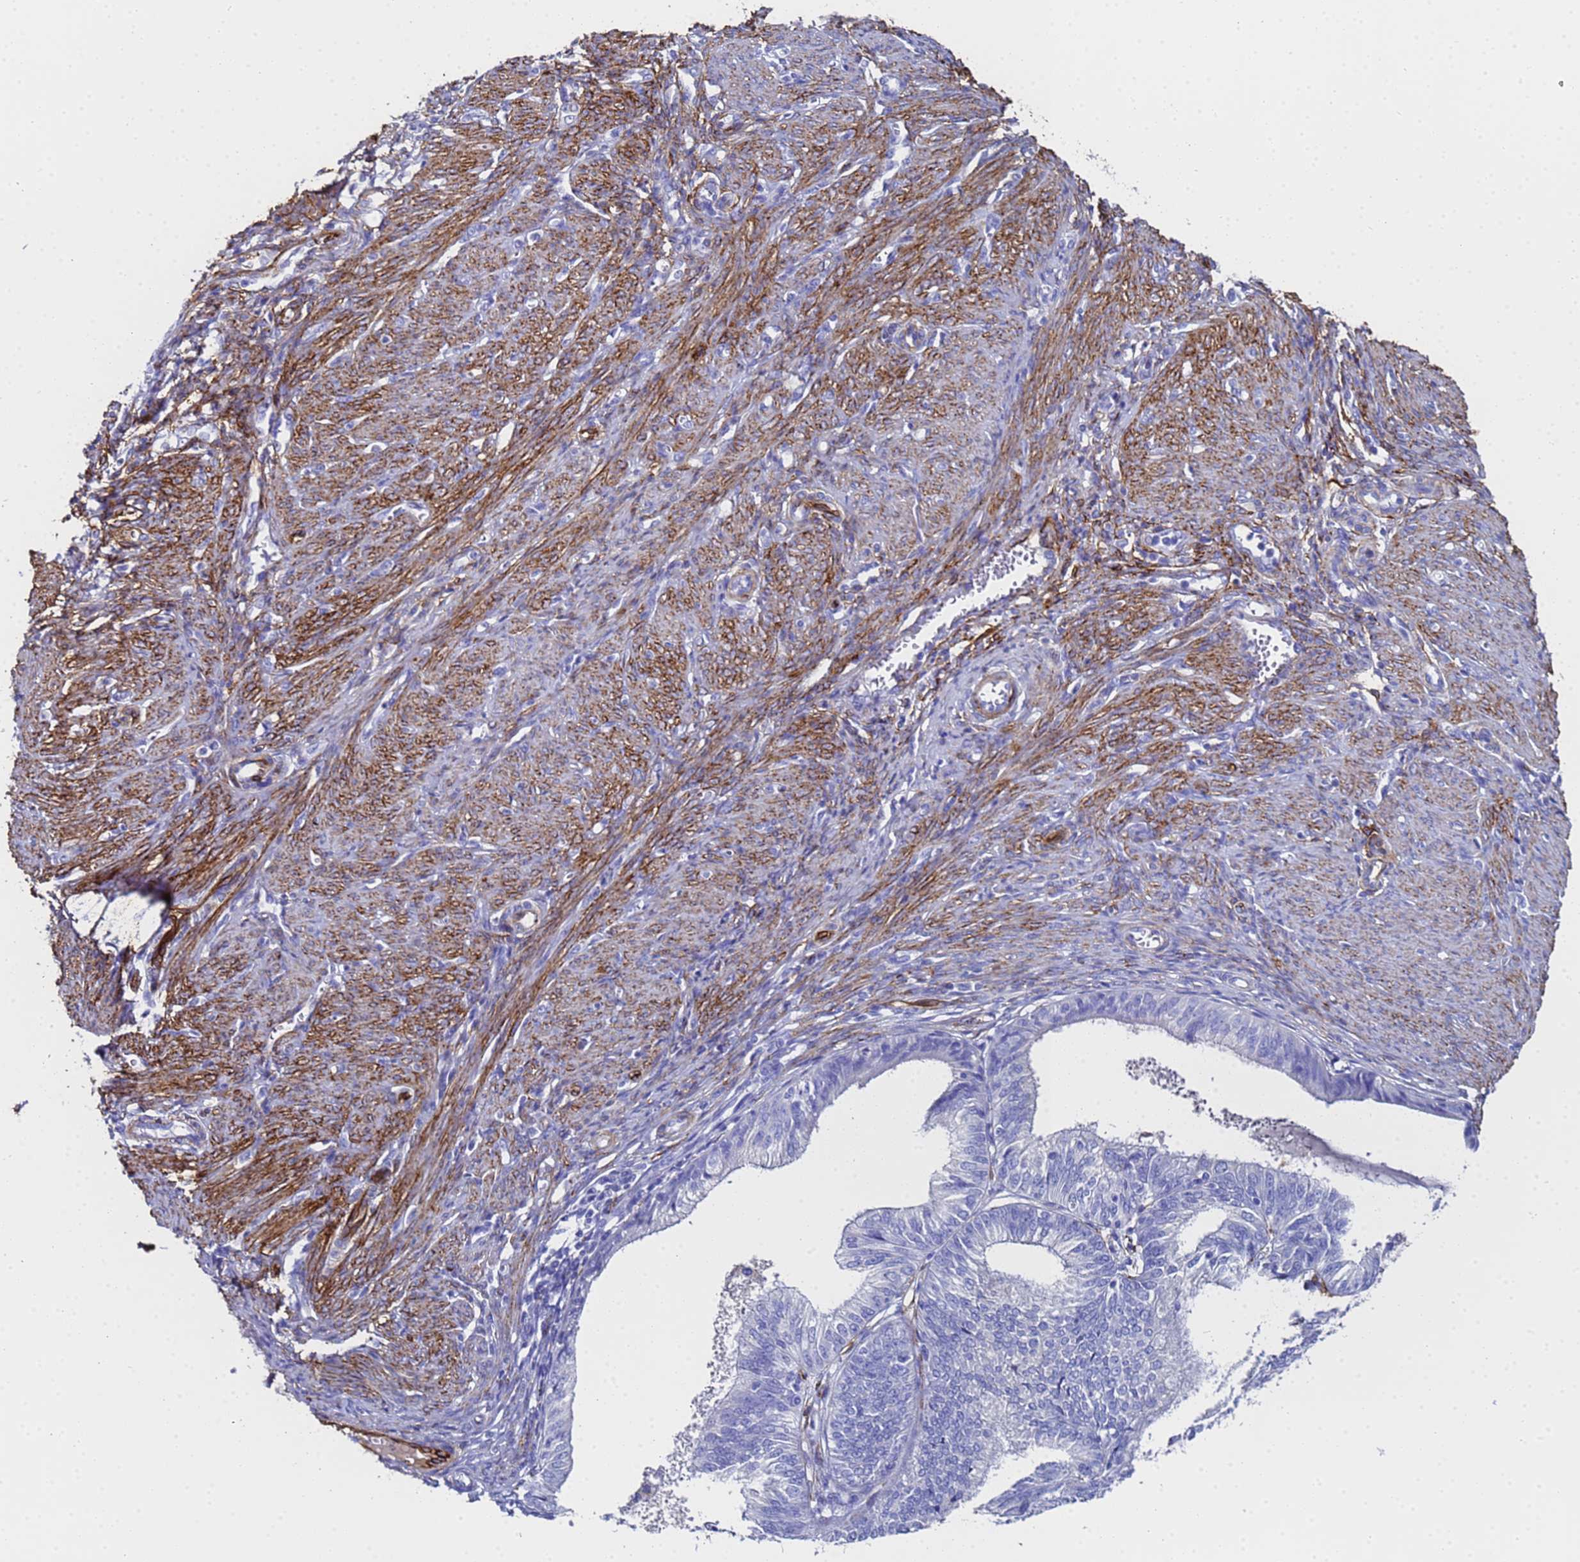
{"staining": {"intensity": "negative", "quantity": "none", "location": "none"}, "tissue": "endometrial cancer", "cell_type": "Tumor cells", "image_type": "cancer", "snomed": [{"axis": "morphology", "description": "Adenocarcinoma, NOS"}, {"axis": "topography", "description": "Endometrium"}], "caption": "Tumor cells show no significant positivity in endometrial cancer.", "gene": "ADIPOQ", "patient": {"sex": "female", "age": 51}}